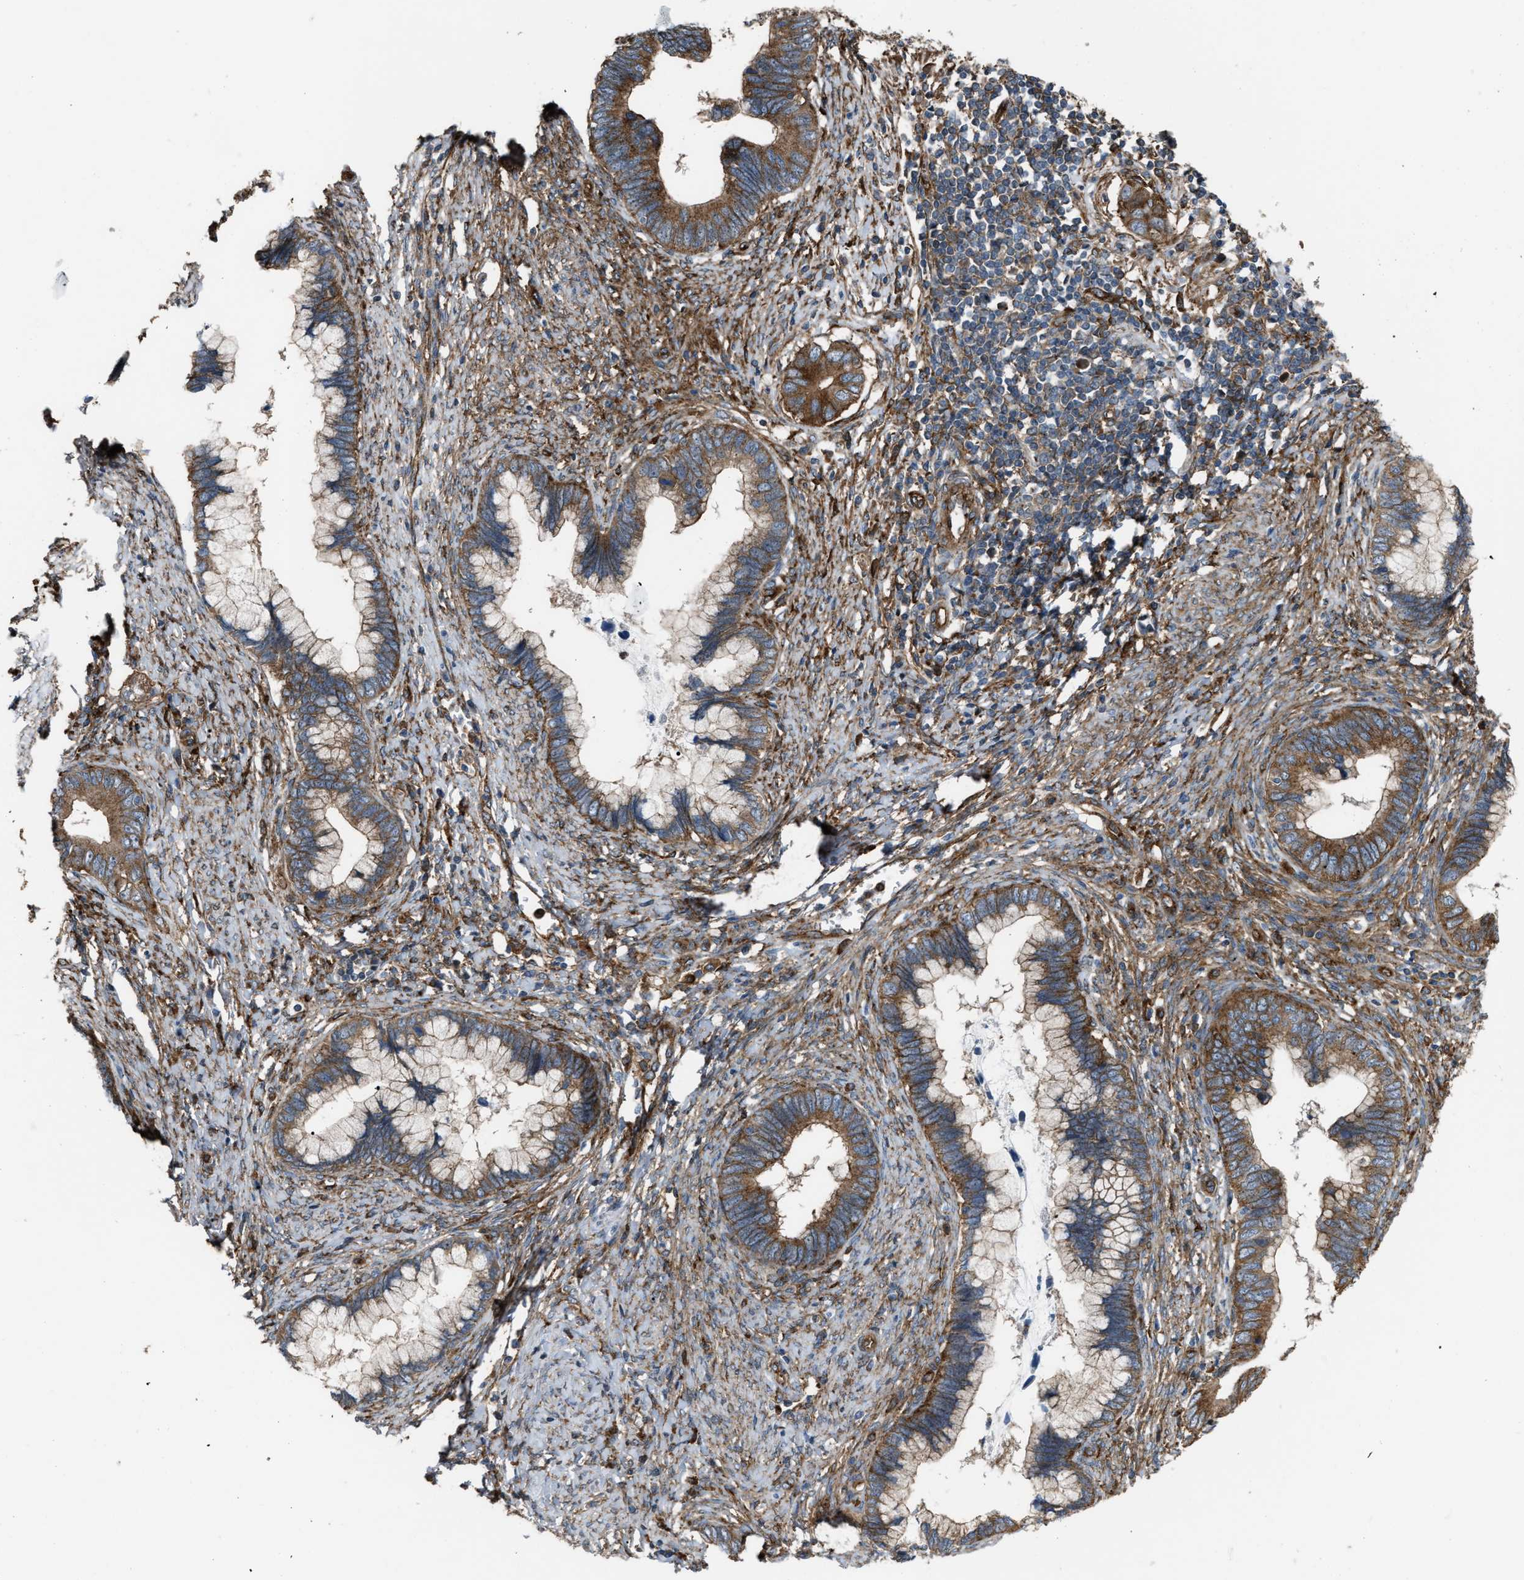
{"staining": {"intensity": "moderate", "quantity": ">75%", "location": "cytoplasmic/membranous"}, "tissue": "cervical cancer", "cell_type": "Tumor cells", "image_type": "cancer", "snomed": [{"axis": "morphology", "description": "Adenocarcinoma, NOS"}, {"axis": "topography", "description": "Cervix"}], "caption": "A brown stain highlights moderate cytoplasmic/membranous expression of a protein in human cervical cancer tumor cells. (Stains: DAB (3,3'-diaminobenzidine) in brown, nuclei in blue, Microscopy: brightfield microscopy at high magnification).", "gene": "PICALM", "patient": {"sex": "female", "age": 44}}